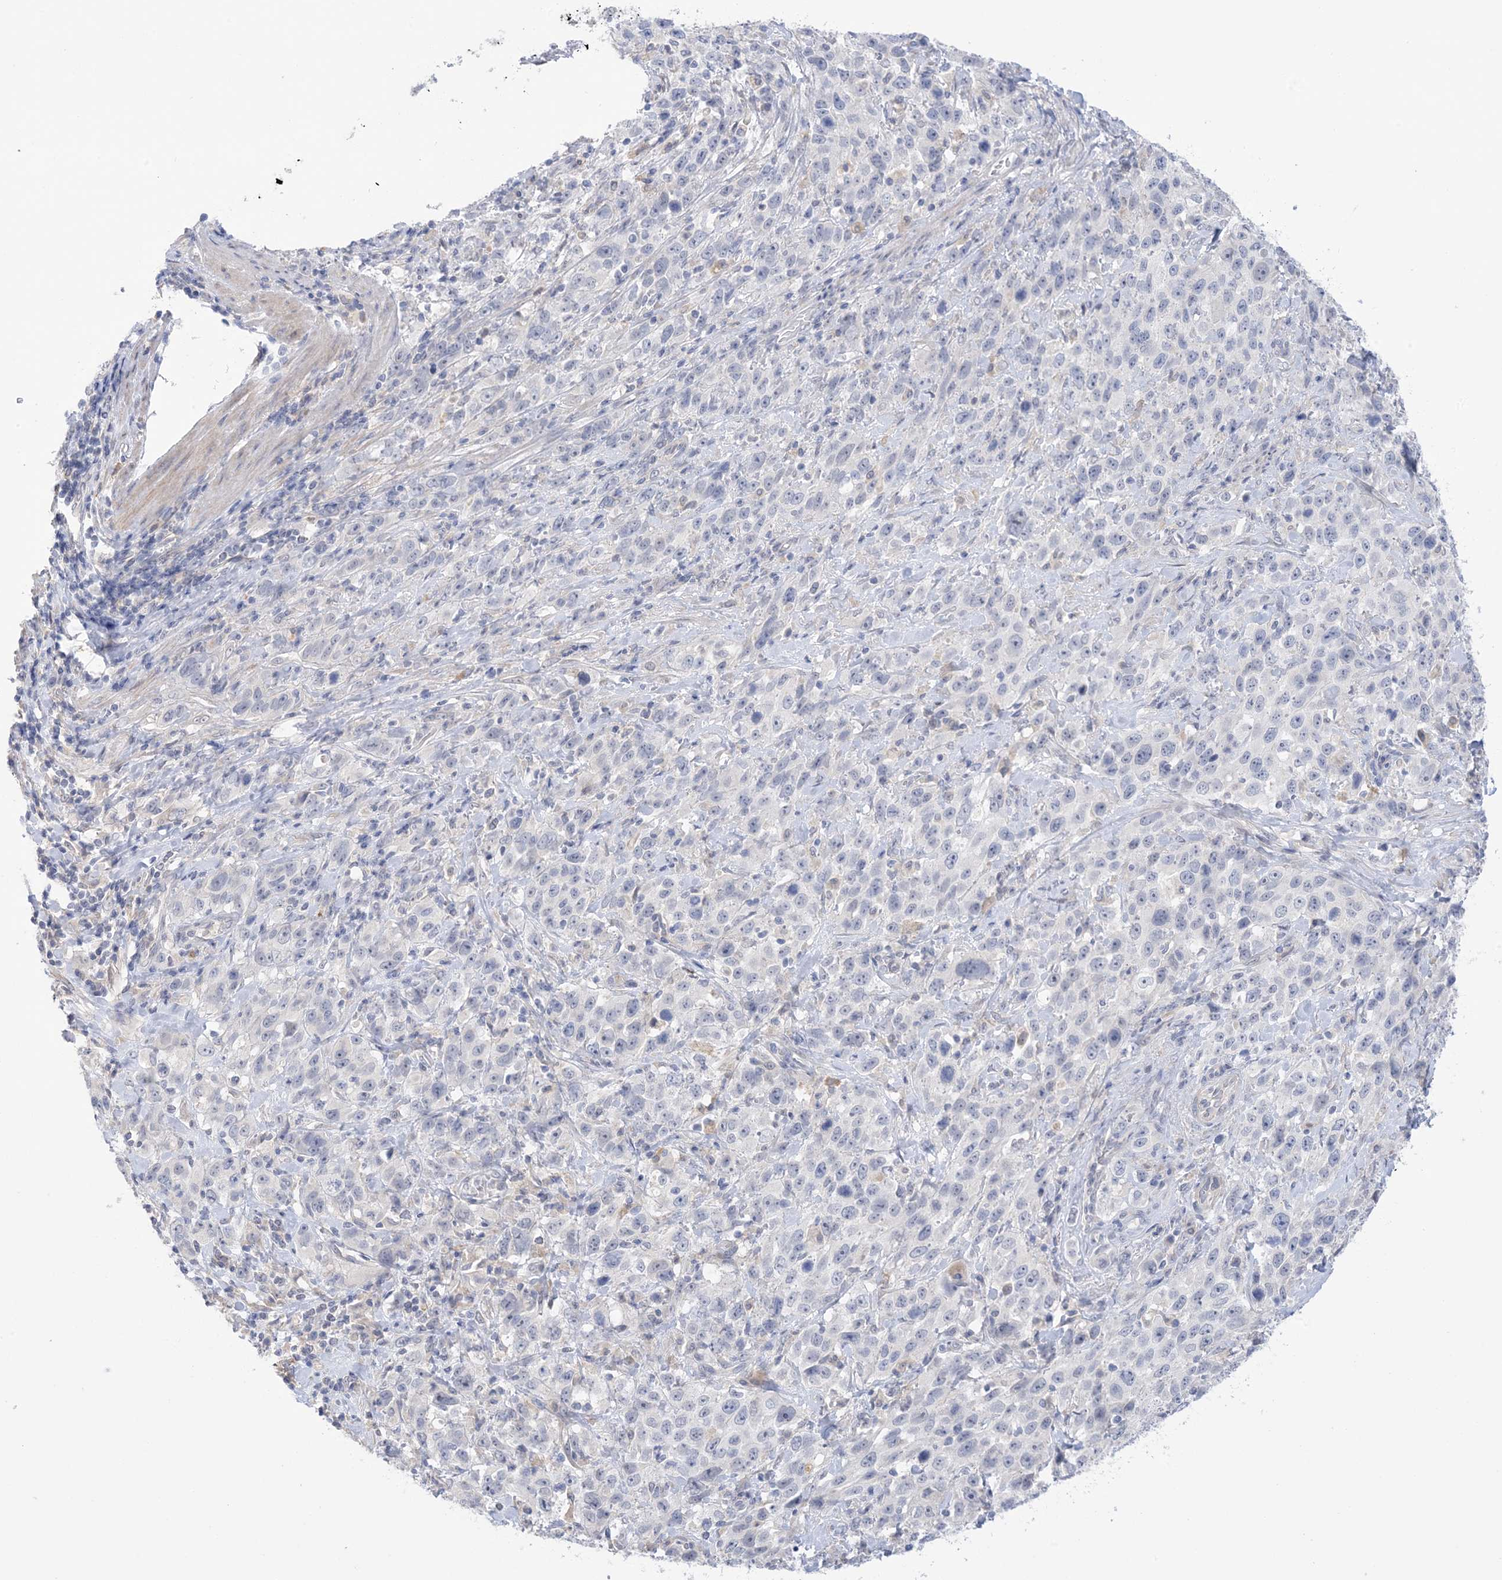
{"staining": {"intensity": "negative", "quantity": "none", "location": "none"}, "tissue": "stomach cancer", "cell_type": "Tumor cells", "image_type": "cancer", "snomed": [{"axis": "morphology", "description": "Normal tissue, NOS"}, {"axis": "morphology", "description": "Adenocarcinoma, NOS"}, {"axis": "topography", "description": "Lymph node"}, {"axis": "topography", "description": "Stomach"}], "caption": "This is an immunohistochemistry (IHC) photomicrograph of human stomach cancer (adenocarcinoma). There is no positivity in tumor cells.", "gene": "TTYH1", "patient": {"sex": "male", "age": 48}}